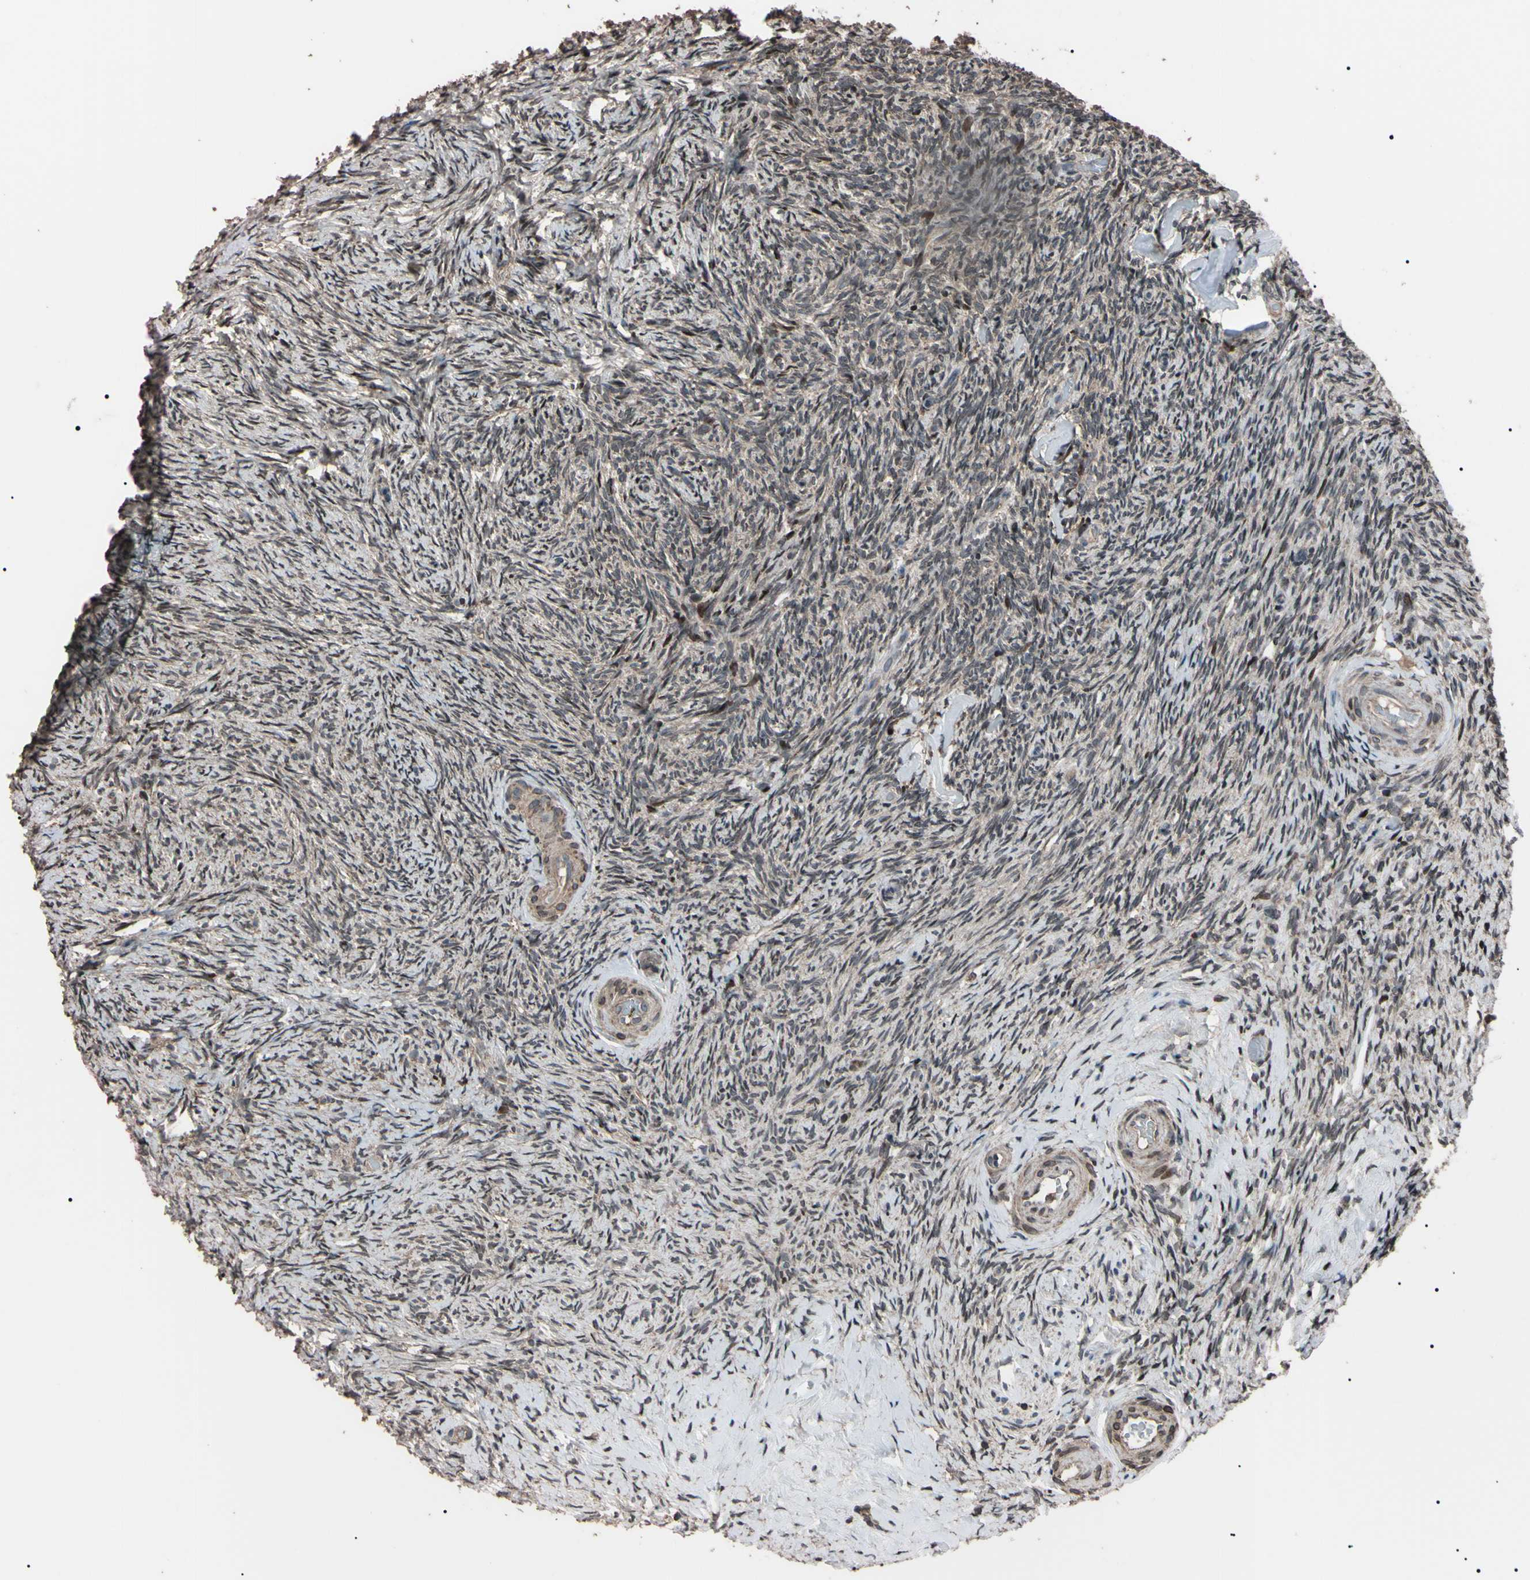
{"staining": {"intensity": "moderate", "quantity": "<25%", "location": "nuclear"}, "tissue": "ovary", "cell_type": "Ovarian stroma cells", "image_type": "normal", "snomed": [{"axis": "morphology", "description": "Normal tissue, NOS"}, {"axis": "topography", "description": "Ovary"}], "caption": "Immunohistochemistry micrograph of benign ovary: human ovary stained using IHC demonstrates low levels of moderate protein expression localized specifically in the nuclear of ovarian stroma cells, appearing as a nuclear brown color.", "gene": "TNFRSF1A", "patient": {"sex": "female", "age": 60}}